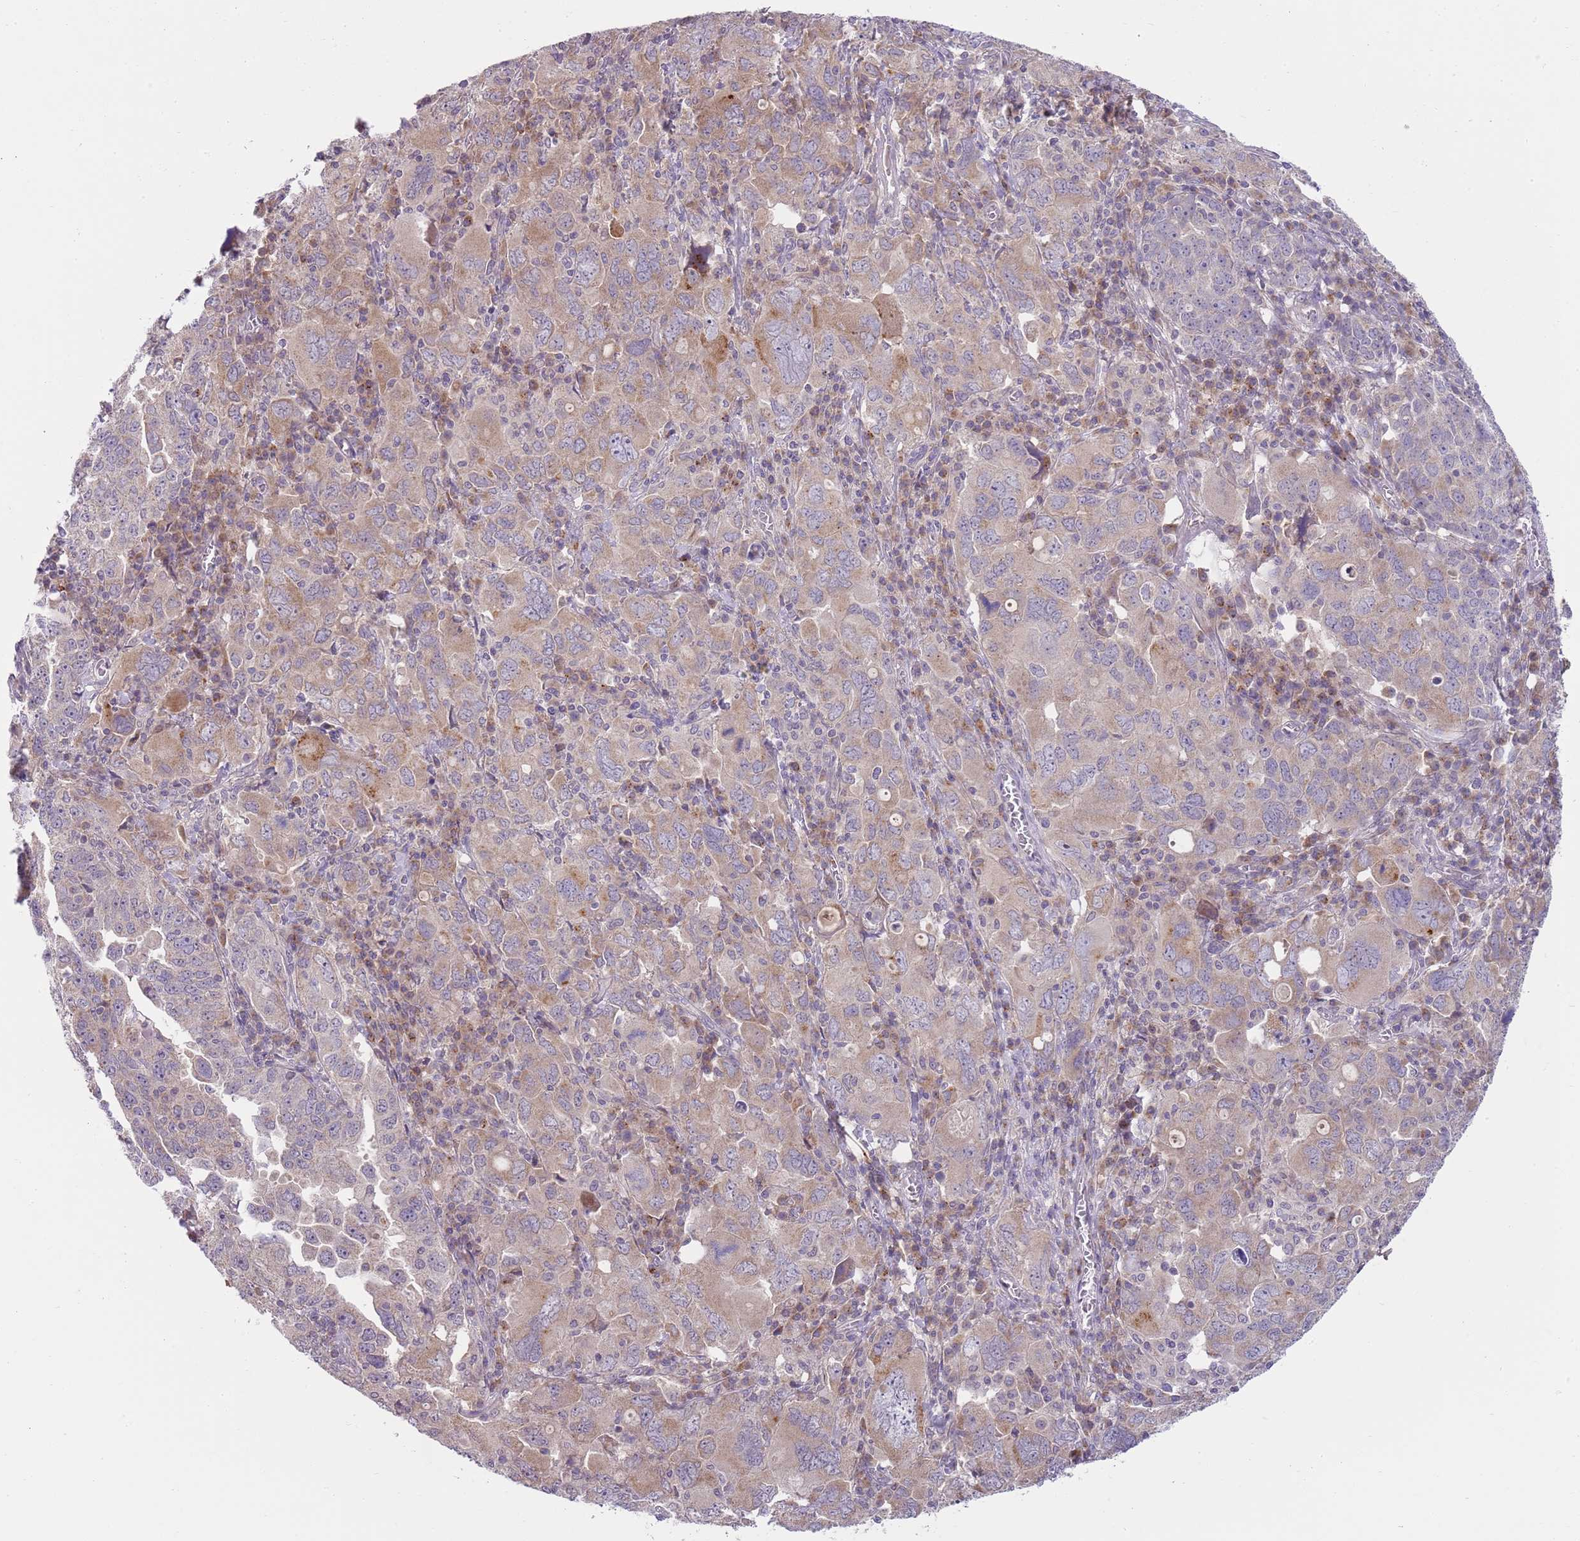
{"staining": {"intensity": "moderate", "quantity": "<25%", "location": "cytoplasmic/membranous"}, "tissue": "ovarian cancer", "cell_type": "Tumor cells", "image_type": "cancer", "snomed": [{"axis": "morphology", "description": "Carcinoma, endometroid"}, {"axis": "topography", "description": "Ovary"}], "caption": "Protein analysis of ovarian cancer tissue reveals moderate cytoplasmic/membranous expression in about <25% of tumor cells.", "gene": "SKOR2", "patient": {"sex": "female", "age": 62}}